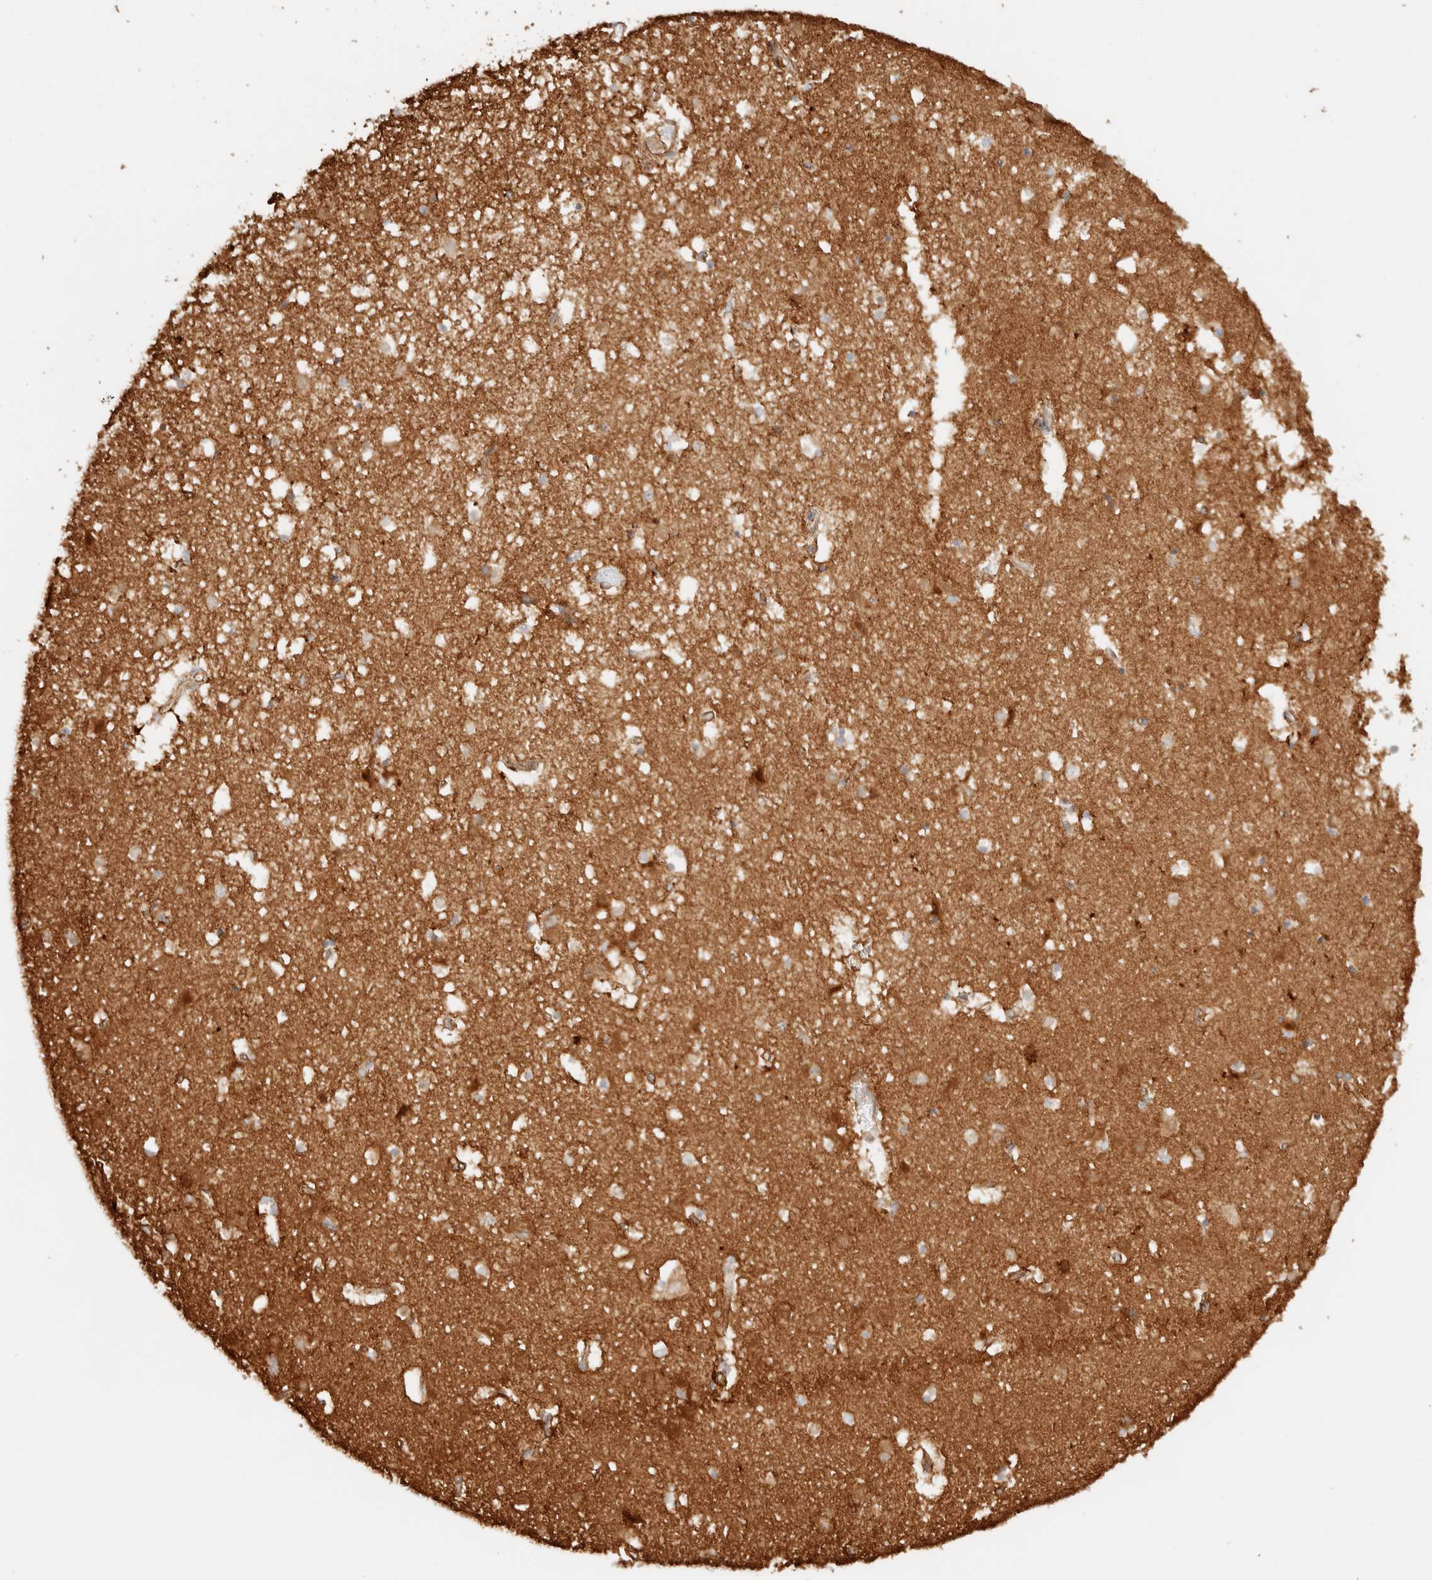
{"staining": {"intensity": "moderate", "quantity": "25%-75%", "location": "cytoplasmic/membranous"}, "tissue": "caudate", "cell_type": "Glial cells", "image_type": "normal", "snomed": [{"axis": "morphology", "description": "Normal tissue, NOS"}, {"axis": "topography", "description": "Lateral ventricle wall"}], "caption": "An immunohistochemistry (IHC) histopathology image of benign tissue is shown. Protein staining in brown highlights moderate cytoplasmic/membranous positivity in caudate within glial cells.", "gene": "CYB5R4", "patient": {"sex": "male", "age": 70}}